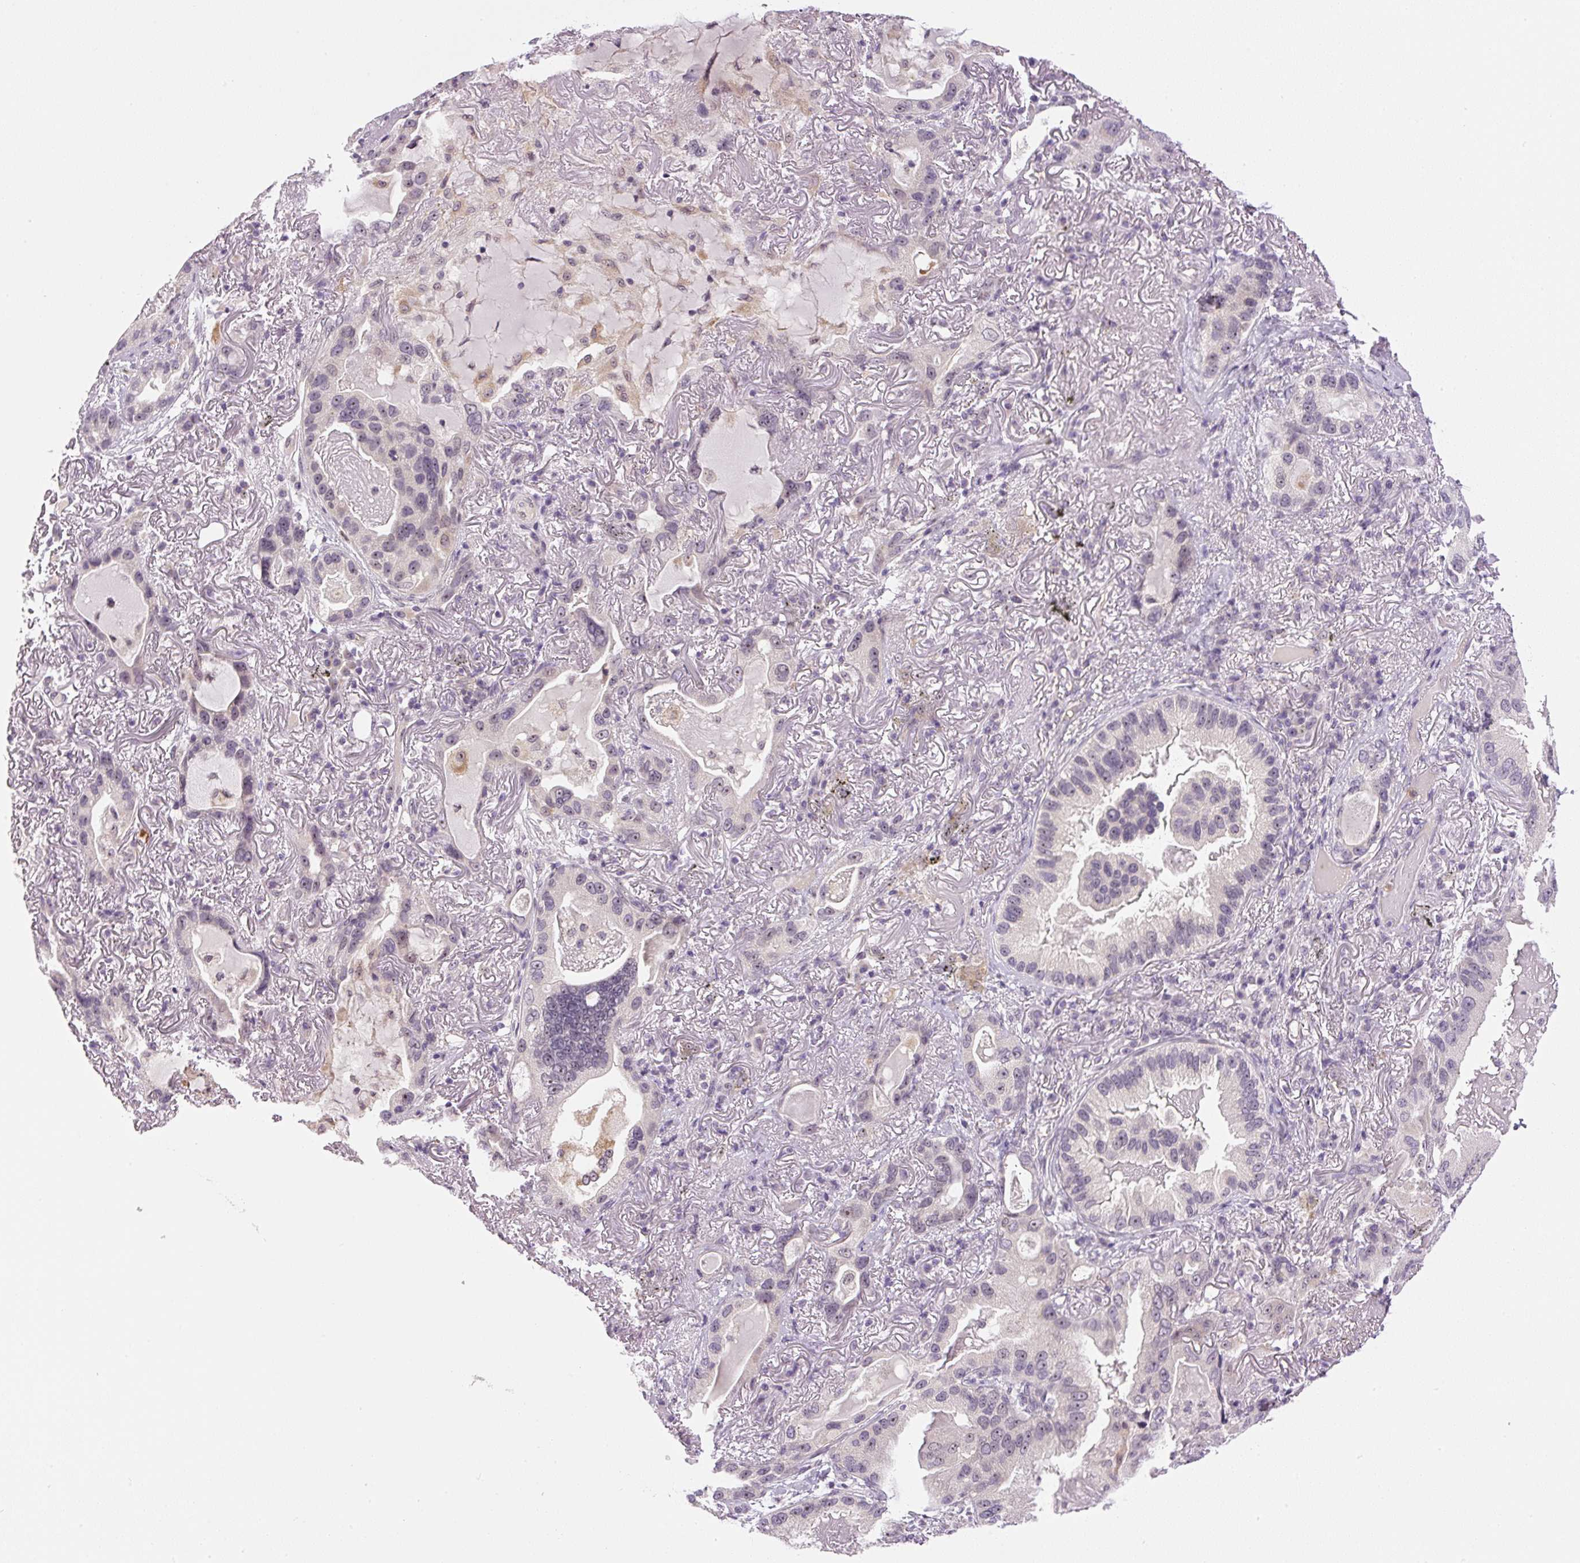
{"staining": {"intensity": "weak", "quantity": "<25%", "location": "nuclear"}, "tissue": "lung cancer", "cell_type": "Tumor cells", "image_type": "cancer", "snomed": [{"axis": "morphology", "description": "Adenocarcinoma, NOS"}, {"axis": "topography", "description": "Lung"}], "caption": "Protein analysis of lung adenocarcinoma shows no significant positivity in tumor cells.", "gene": "SGF29", "patient": {"sex": "female", "age": 69}}